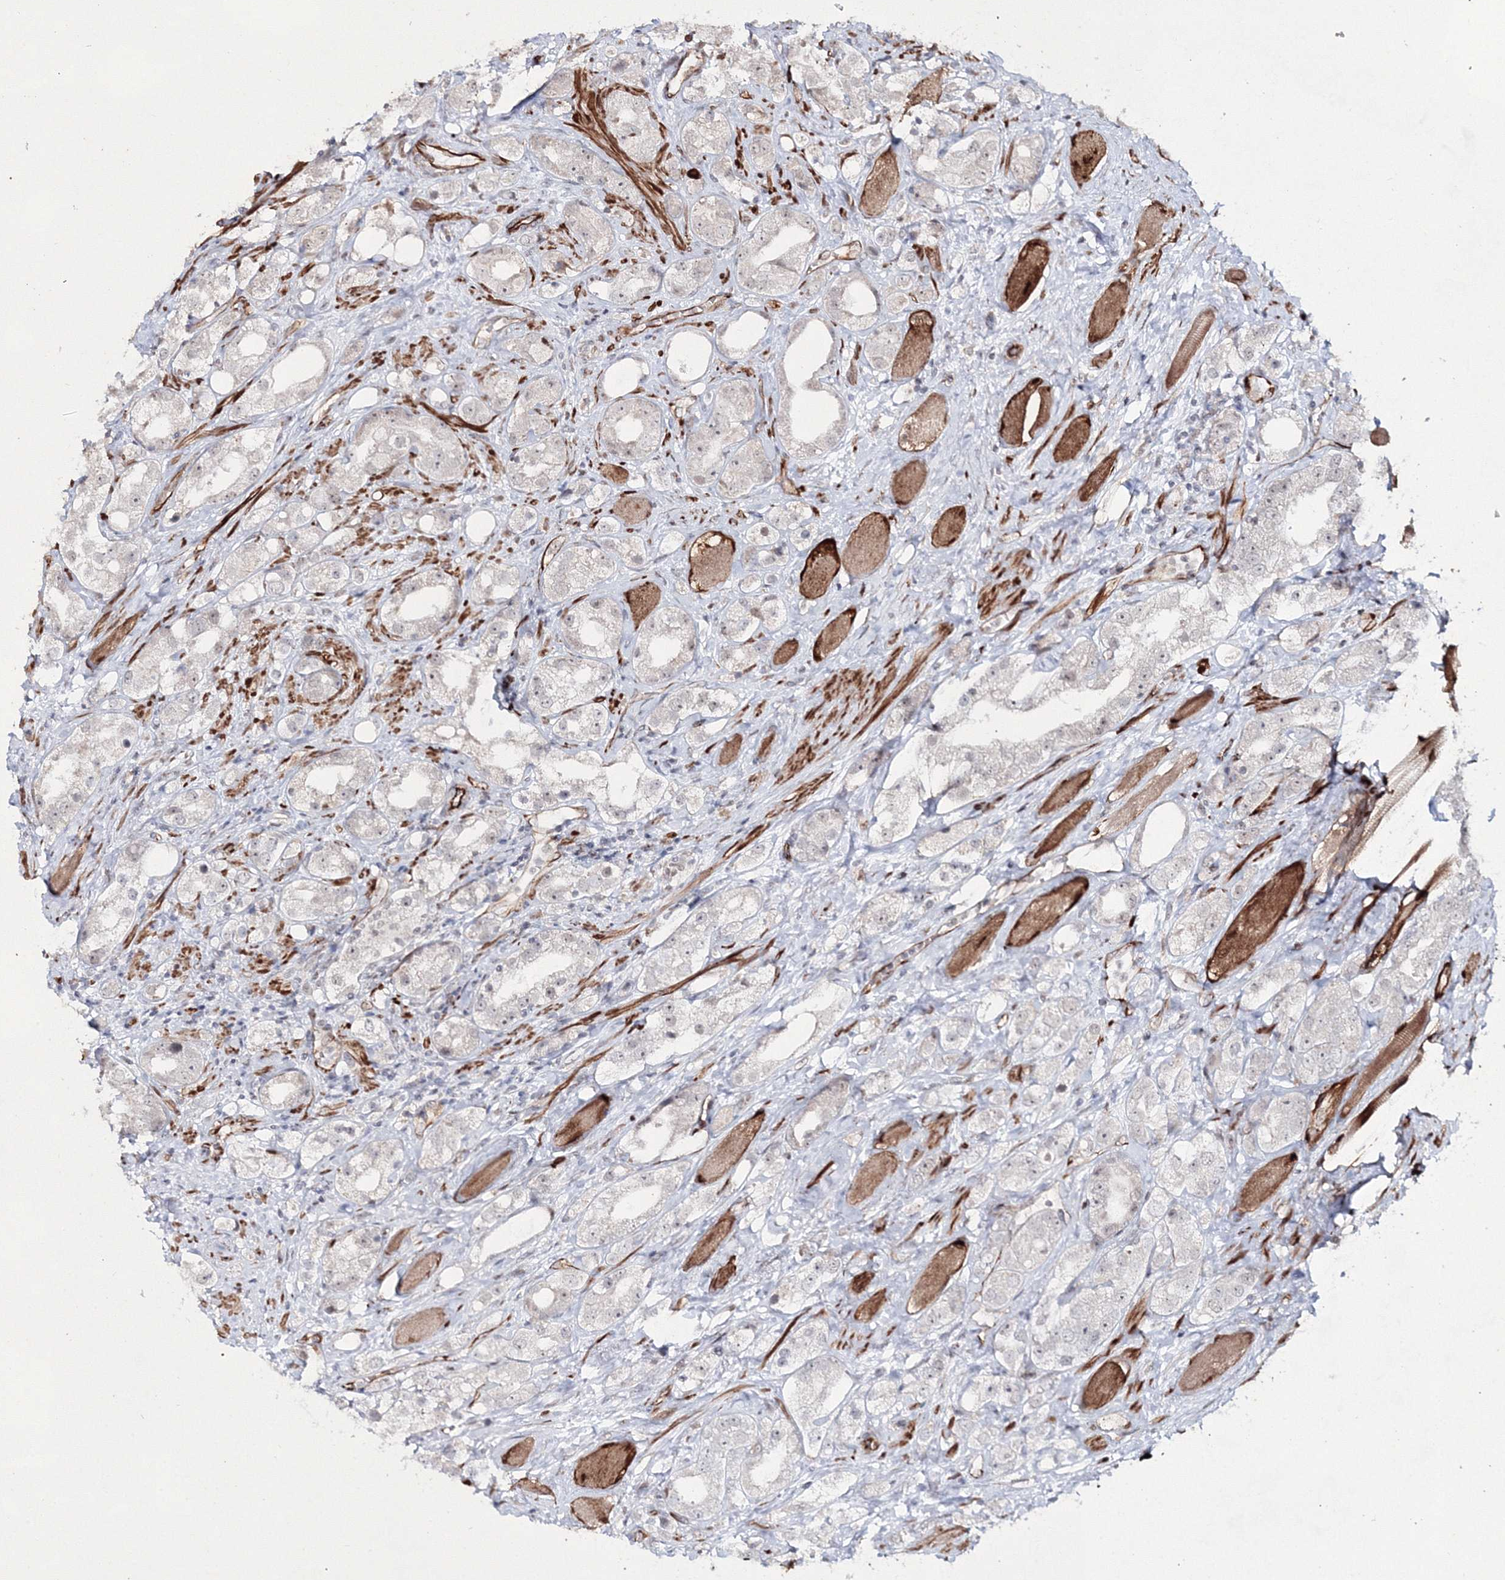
{"staining": {"intensity": "negative", "quantity": "none", "location": "none"}, "tissue": "prostate cancer", "cell_type": "Tumor cells", "image_type": "cancer", "snomed": [{"axis": "morphology", "description": "Adenocarcinoma, NOS"}, {"axis": "topography", "description": "Prostate"}], "caption": "Prostate adenocarcinoma stained for a protein using immunohistochemistry demonstrates no positivity tumor cells.", "gene": "SNIP1", "patient": {"sex": "male", "age": 79}}